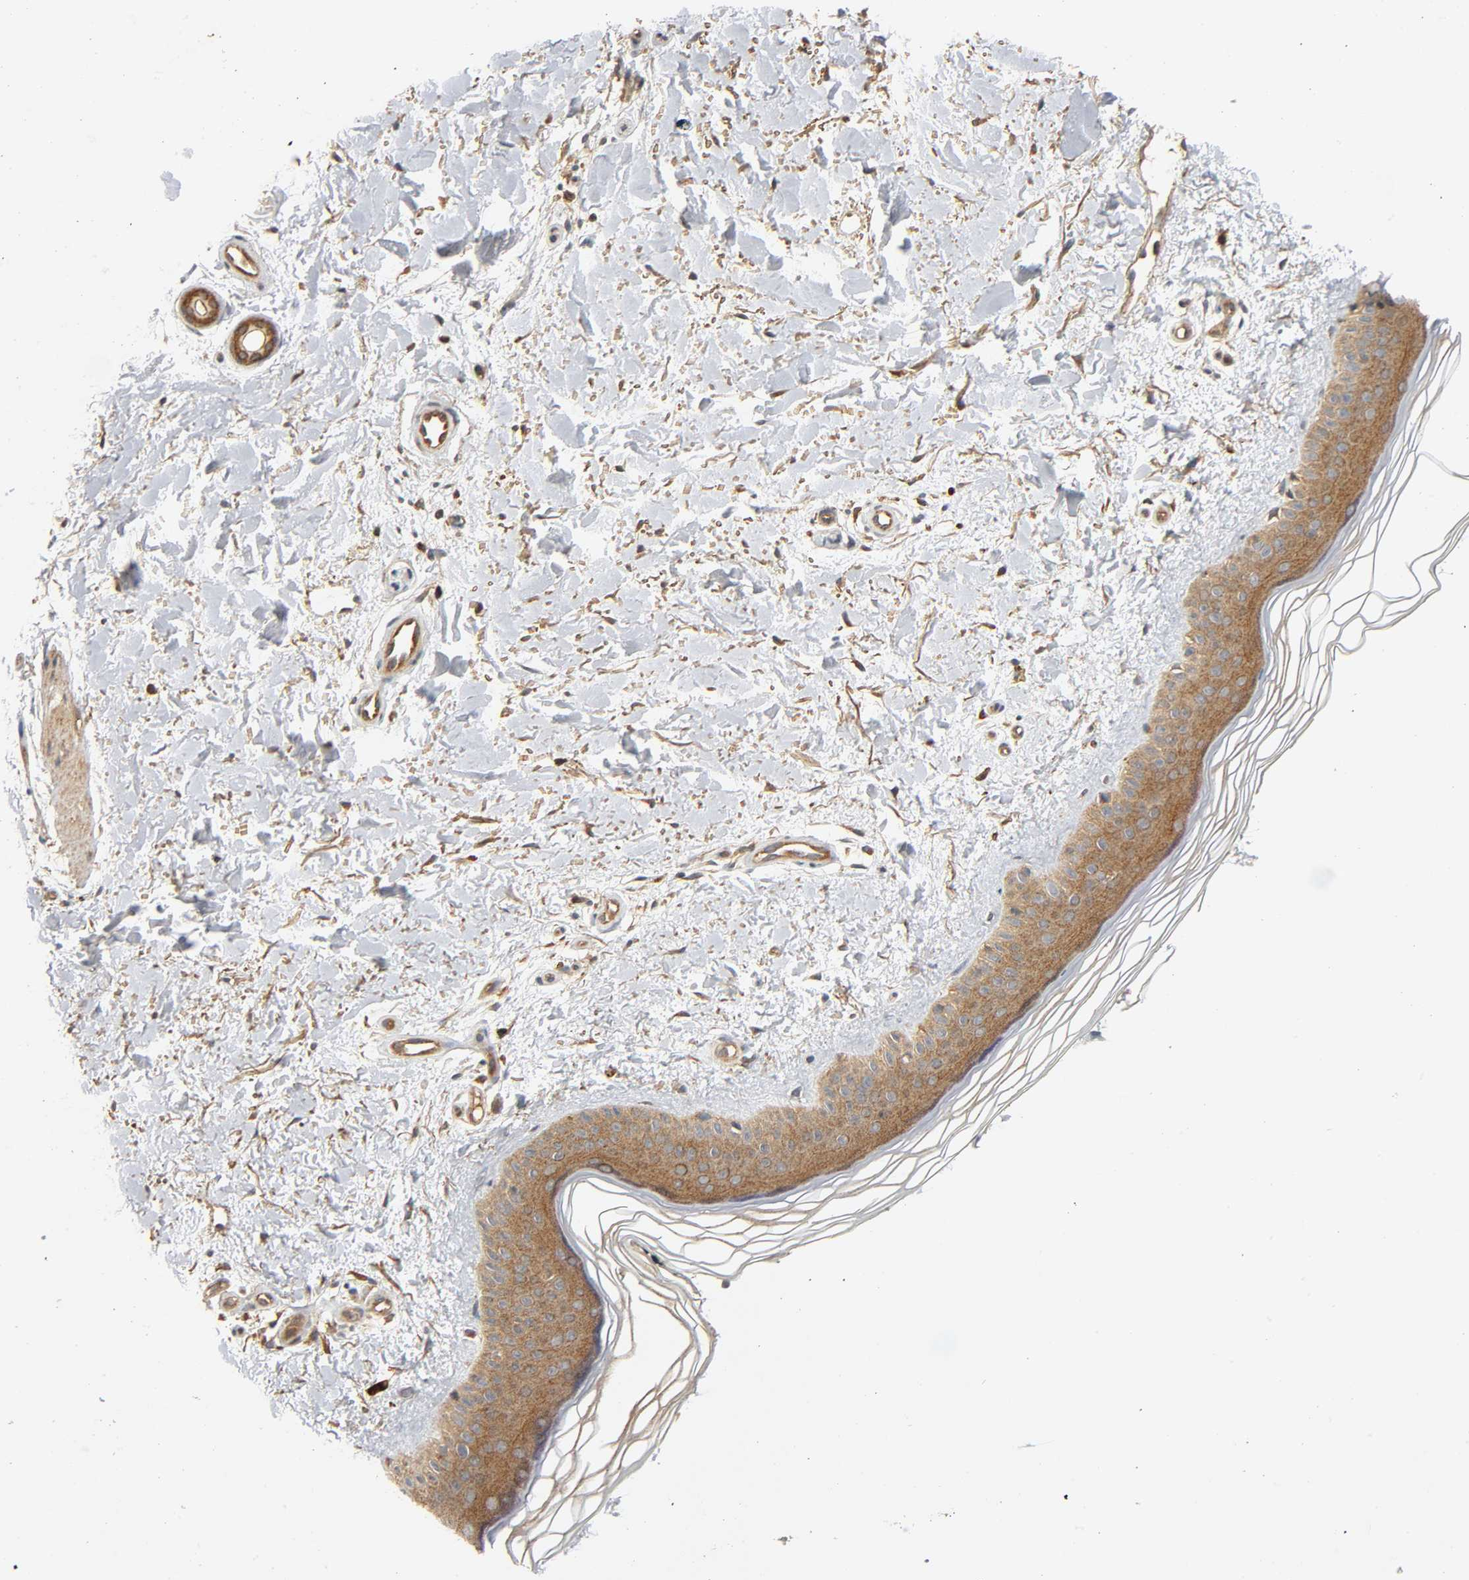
{"staining": {"intensity": "moderate", "quantity": ">75%", "location": "cytoplasmic/membranous"}, "tissue": "skin", "cell_type": "Fibroblasts", "image_type": "normal", "snomed": [{"axis": "morphology", "description": "Normal tissue, NOS"}, {"axis": "topography", "description": "Skin"}], "caption": "Fibroblasts display medium levels of moderate cytoplasmic/membranous positivity in about >75% of cells in unremarkable human skin.", "gene": "IKBKB", "patient": {"sex": "female", "age": 19}}